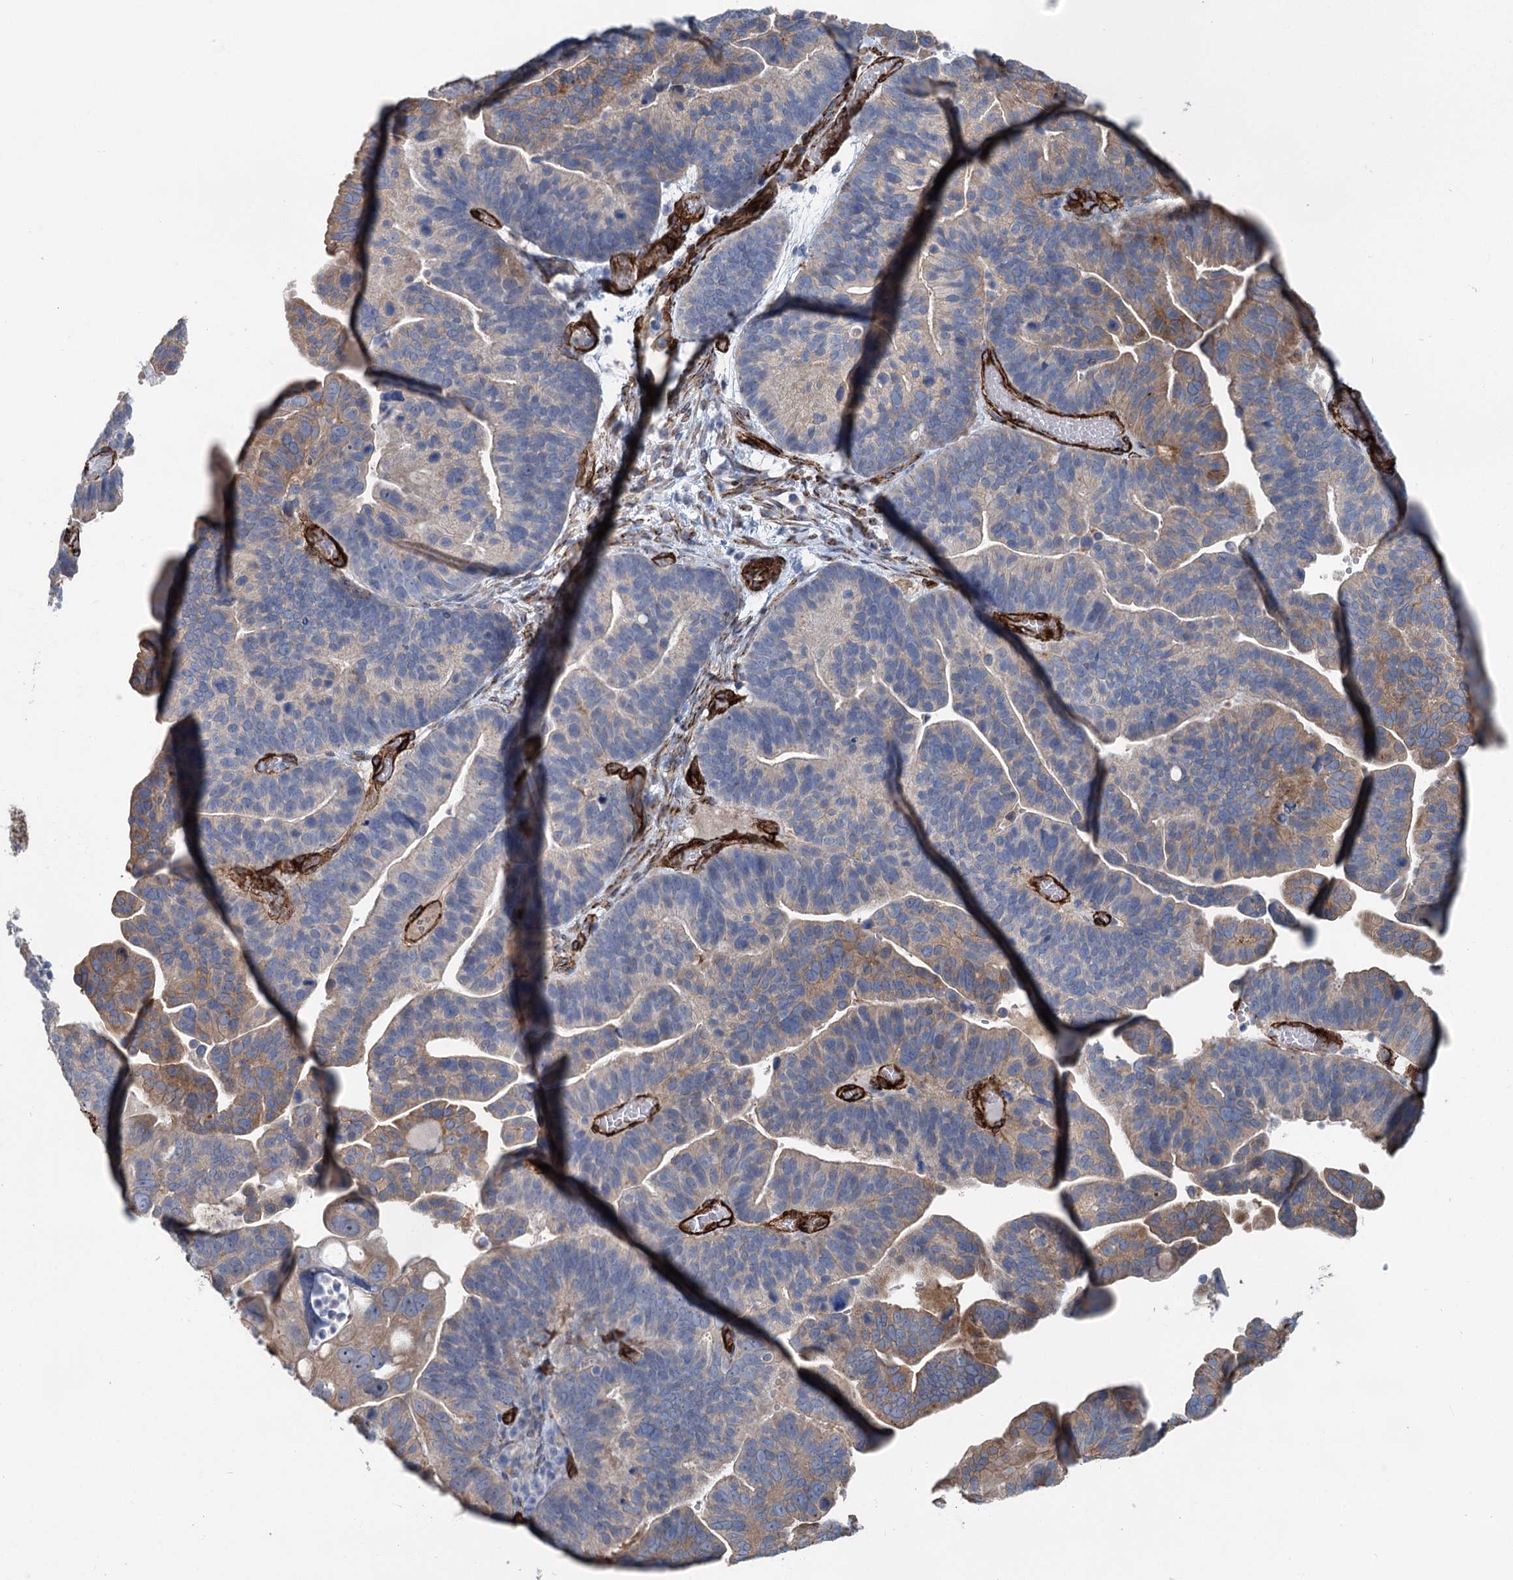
{"staining": {"intensity": "weak", "quantity": "<25%", "location": "cytoplasmic/membranous"}, "tissue": "ovarian cancer", "cell_type": "Tumor cells", "image_type": "cancer", "snomed": [{"axis": "morphology", "description": "Cystadenocarcinoma, serous, NOS"}, {"axis": "topography", "description": "Ovary"}], "caption": "Protein analysis of ovarian cancer (serous cystadenocarcinoma) demonstrates no significant staining in tumor cells.", "gene": "IQSEC1", "patient": {"sex": "female", "age": 56}}